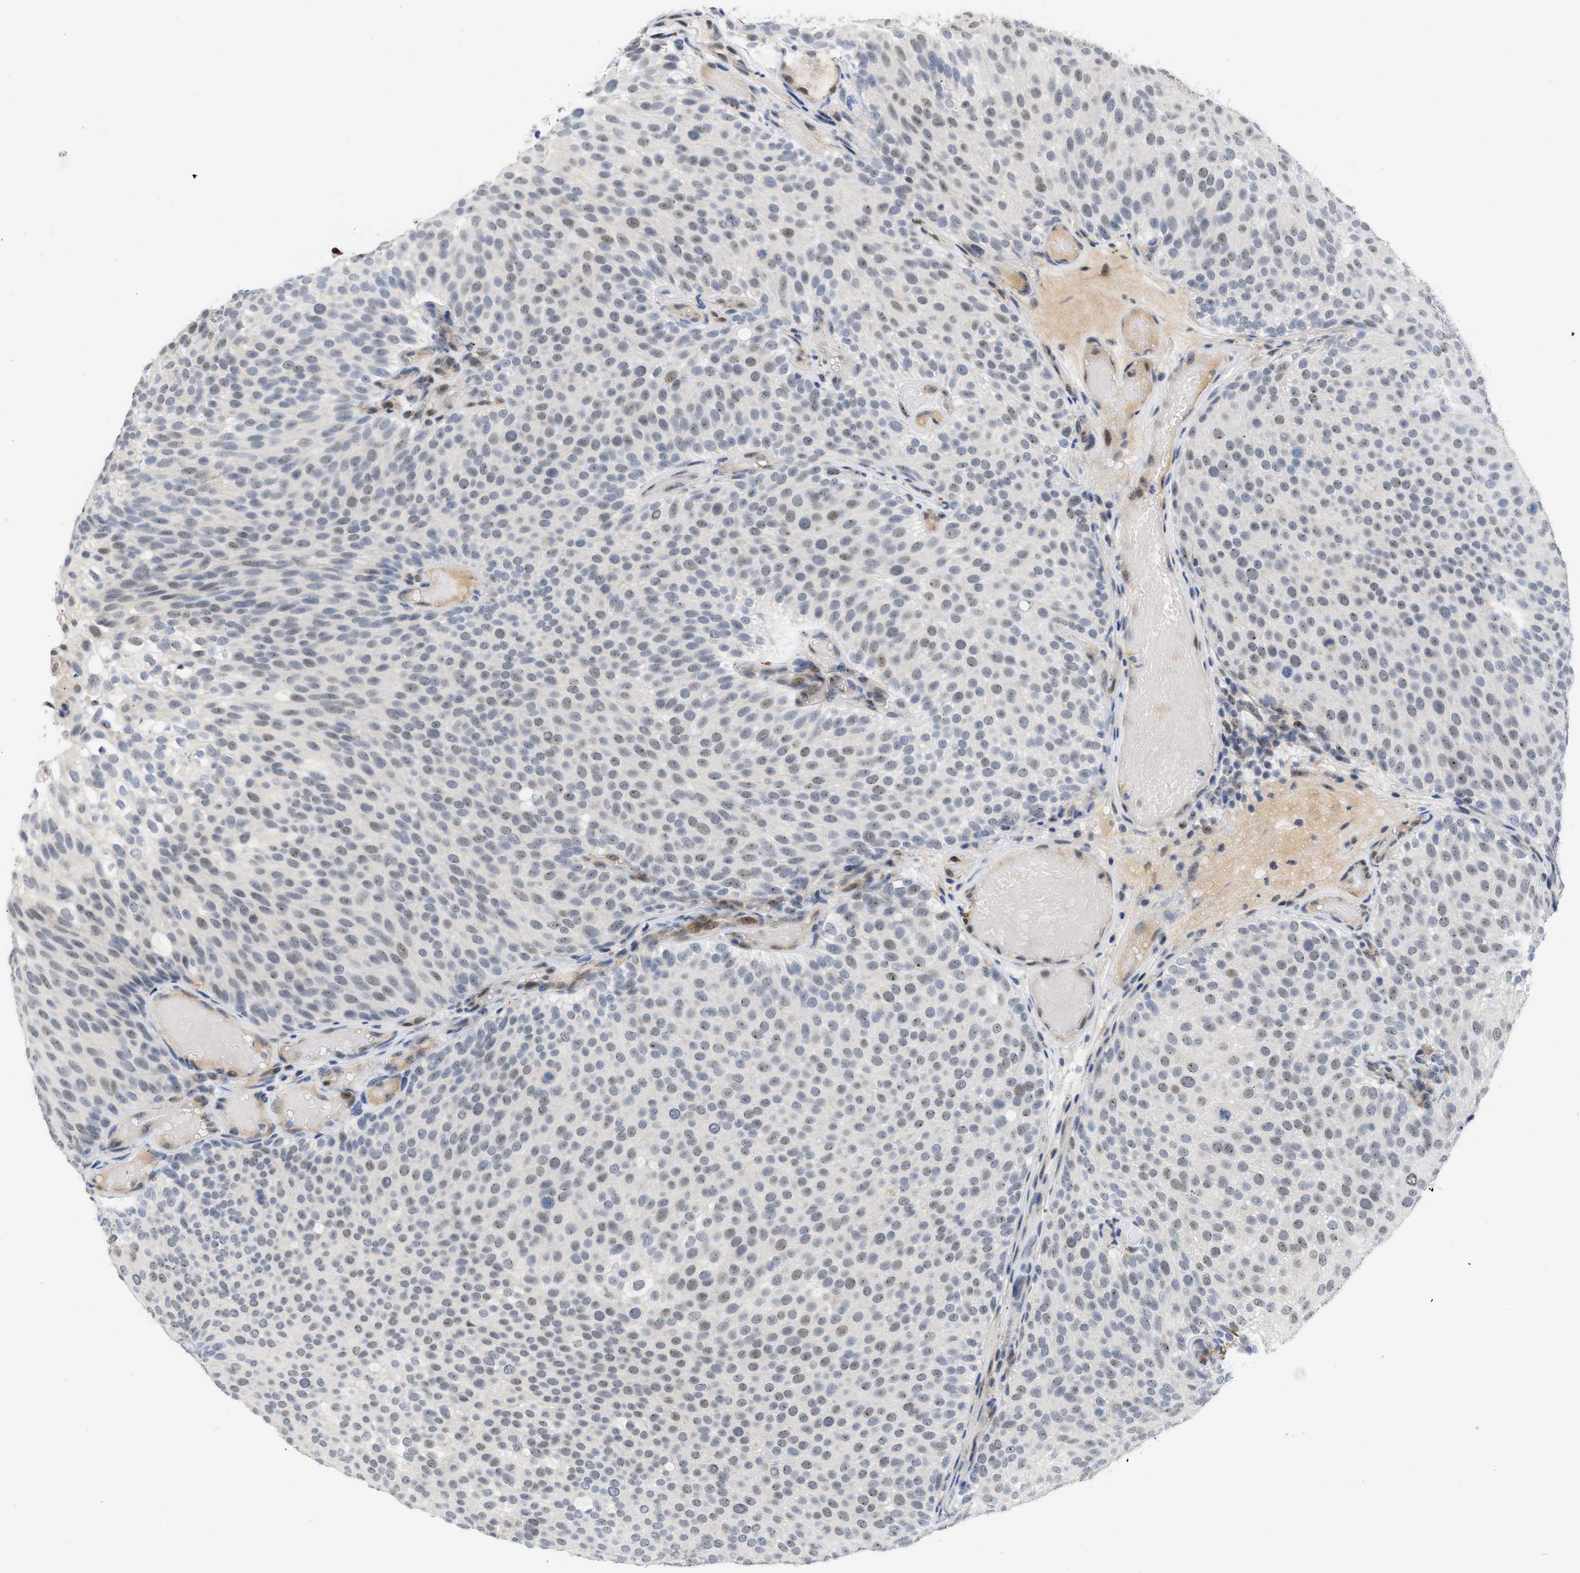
{"staining": {"intensity": "weak", "quantity": "25%-75%", "location": "nuclear"}, "tissue": "urothelial cancer", "cell_type": "Tumor cells", "image_type": "cancer", "snomed": [{"axis": "morphology", "description": "Urothelial carcinoma, Low grade"}, {"axis": "topography", "description": "Urinary bladder"}], "caption": "Urothelial cancer stained with a protein marker reveals weak staining in tumor cells.", "gene": "ELAC2", "patient": {"sex": "male", "age": 78}}